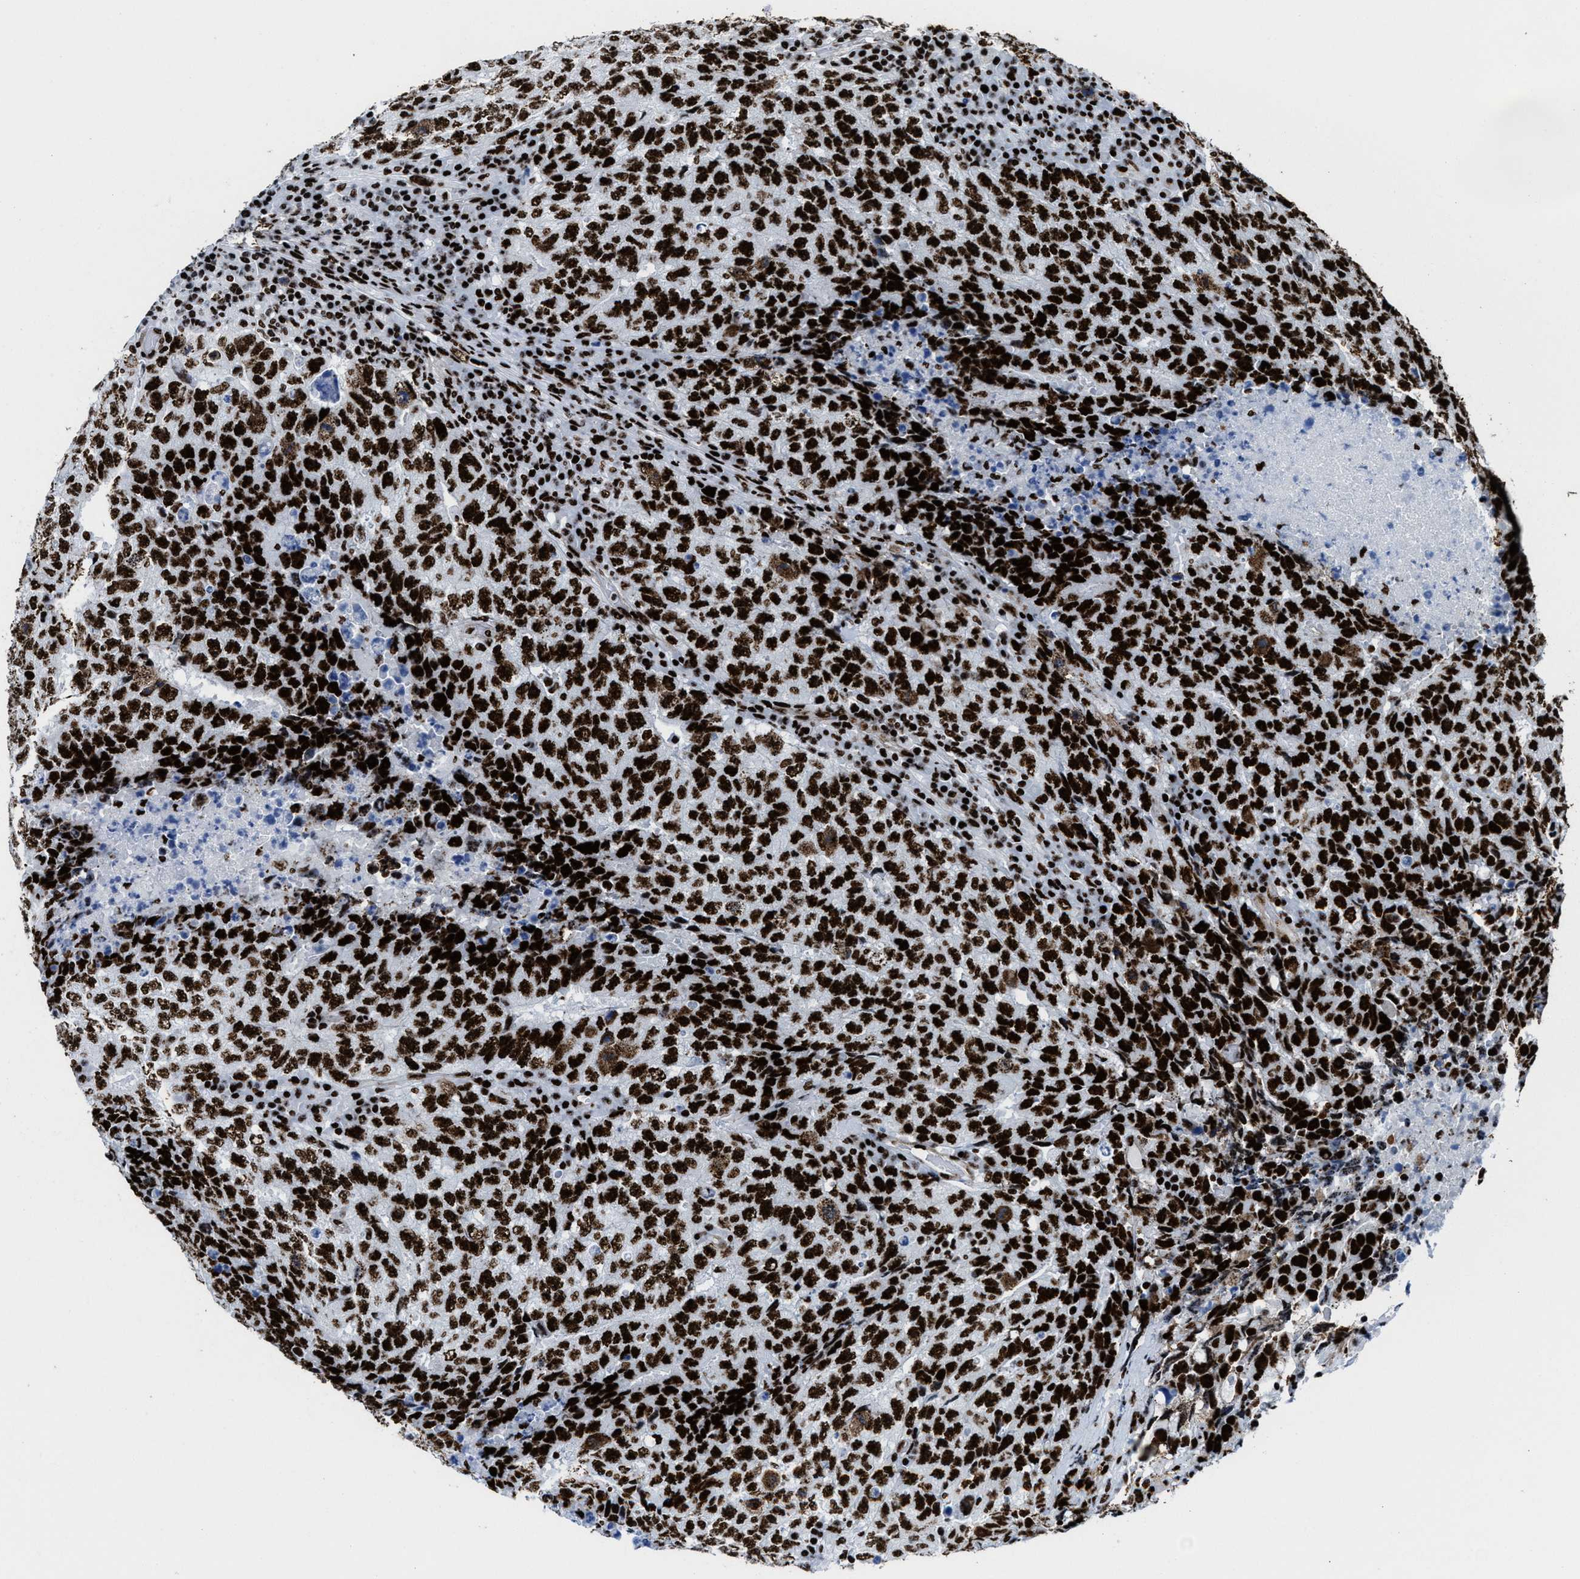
{"staining": {"intensity": "strong", "quantity": ">75%", "location": "nuclear"}, "tissue": "testis cancer", "cell_type": "Tumor cells", "image_type": "cancer", "snomed": [{"axis": "morphology", "description": "Necrosis, NOS"}, {"axis": "morphology", "description": "Carcinoma, Embryonal, NOS"}, {"axis": "topography", "description": "Testis"}], "caption": "Immunohistochemistry micrograph of testis cancer stained for a protein (brown), which exhibits high levels of strong nuclear staining in approximately >75% of tumor cells.", "gene": "NONO", "patient": {"sex": "male", "age": 19}}